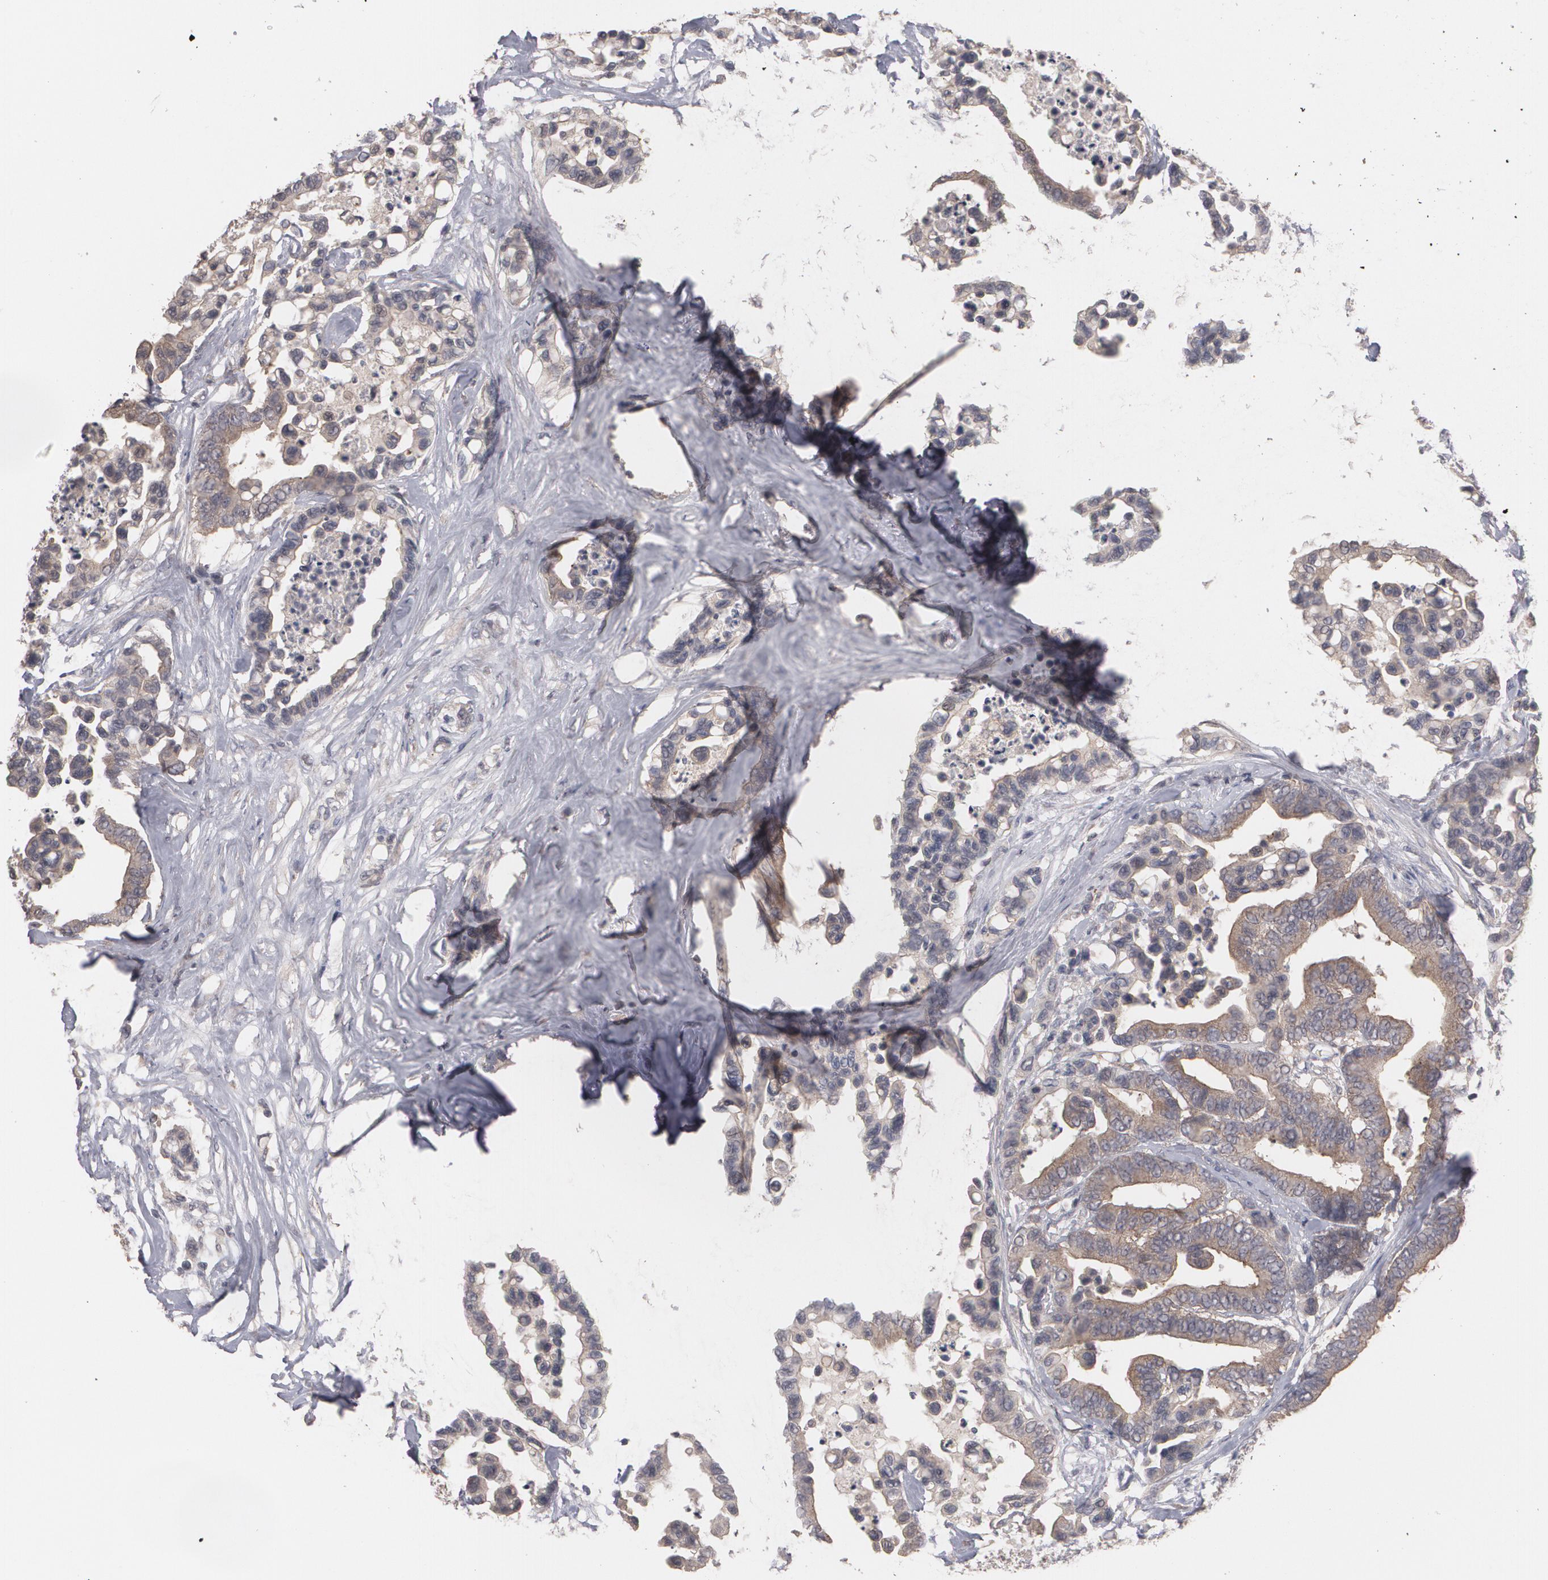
{"staining": {"intensity": "moderate", "quantity": ">75%", "location": "cytoplasmic/membranous"}, "tissue": "colorectal cancer", "cell_type": "Tumor cells", "image_type": "cancer", "snomed": [{"axis": "morphology", "description": "Adenocarcinoma, NOS"}, {"axis": "topography", "description": "Colon"}], "caption": "This photomicrograph exhibits colorectal adenocarcinoma stained with IHC to label a protein in brown. The cytoplasmic/membranous of tumor cells show moderate positivity for the protein. Nuclei are counter-stained blue.", "gene": "ARF6", "patient": {"sex": "male", "age": 82}}